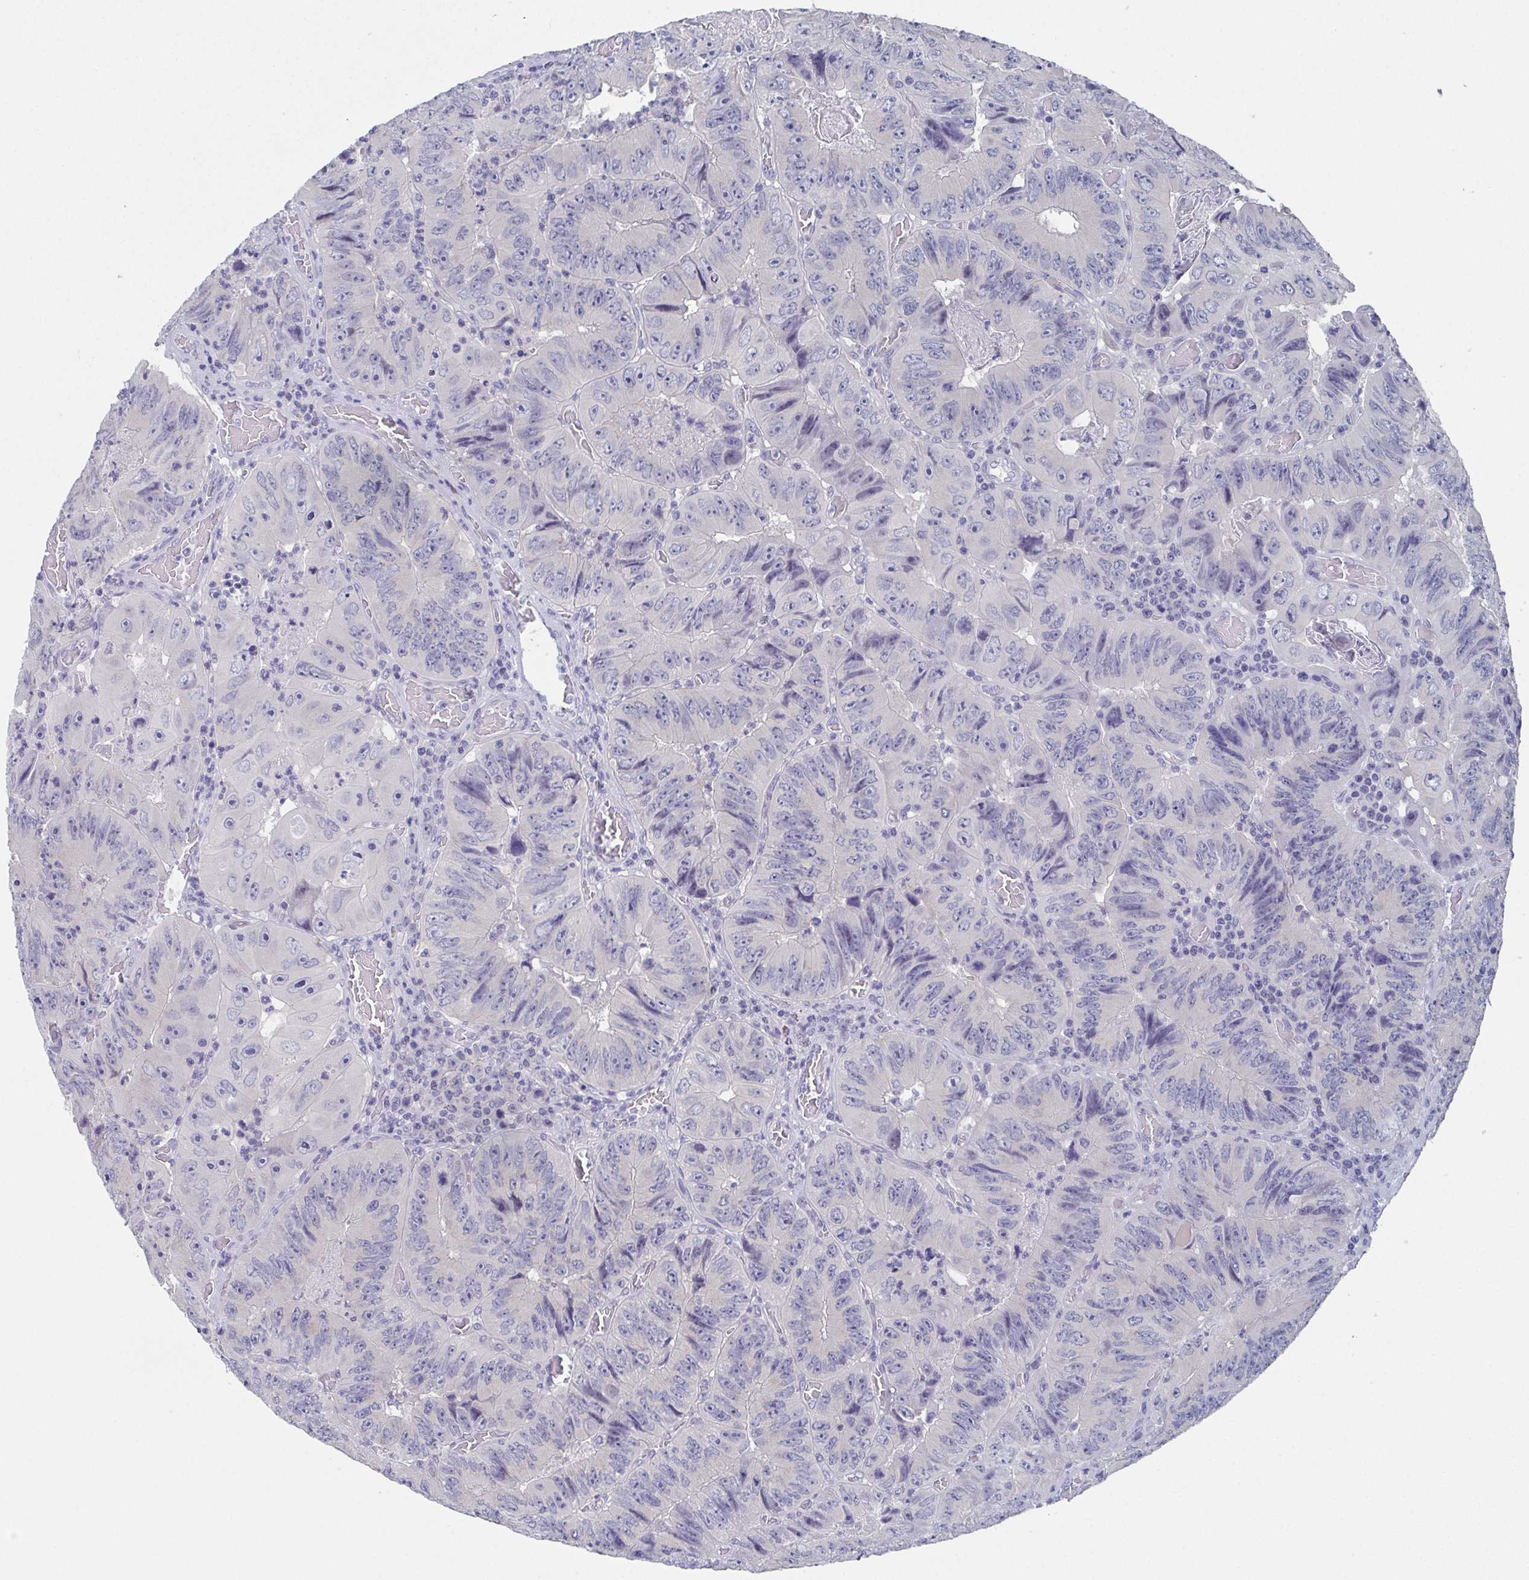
{"staining": {"intensity": "negative", "quantity": "none", "location": "none"}, "tissue": "colorectal cancer", "cell_type": "Tumor cells", "image_type": "cancer", "snomed": [{"axis": "morphology", "description": "Adenocarcinoma, NOS"}, {"axis": "topography", "description": "Colon"}], "caption": "Immunohistochemistry (IHC) photomicrograph of neoplastic tissue: colorectal cancer stained with DAB (3,3'-diaminobenzidine) demonstrates no significant protein expression in tumor cells.", "gene": "DYDC2", "patient": {"sex": "female", "age": 84}}